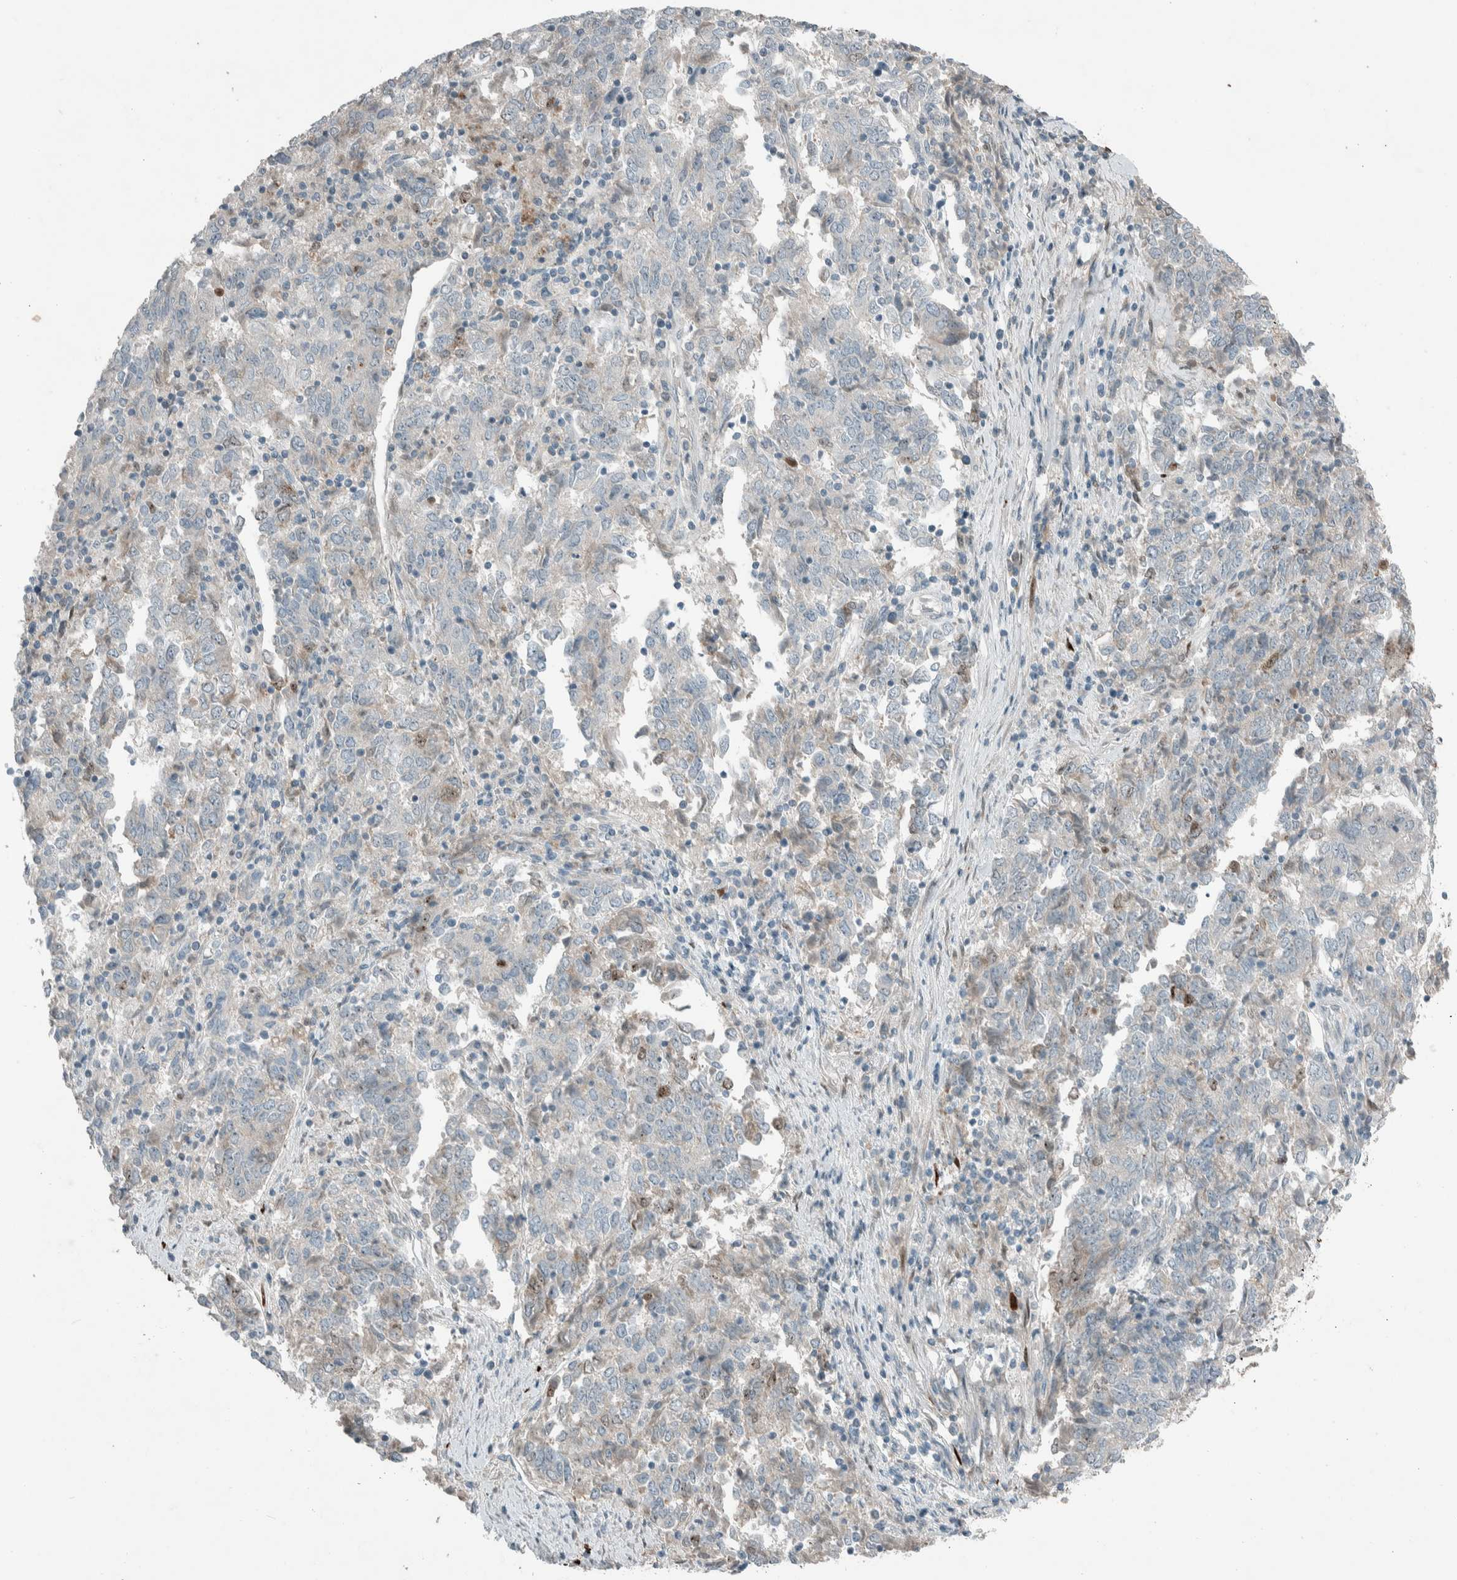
{"staining": {"intensity": "negative", "quantity": "none", "location": "none"}, "tissue": "endometrial cancer", "cell_type": "Tumor cells", "image_type": "cancer", "snomed": [{"axis": "morphology", "description": "Adenocarcinoma, NOS"}, {"axis": "topography", "description": "Endometrium"}], "caption": "This photomicrograph is of adenocarcinoma (endometrial) stained with IHC to label a protein in brown with the nuclei are counter-stained blue. There is no staining in tumor cells.", "gene": "CERCAM", "patient": {"sex": "female", "age": 80}}